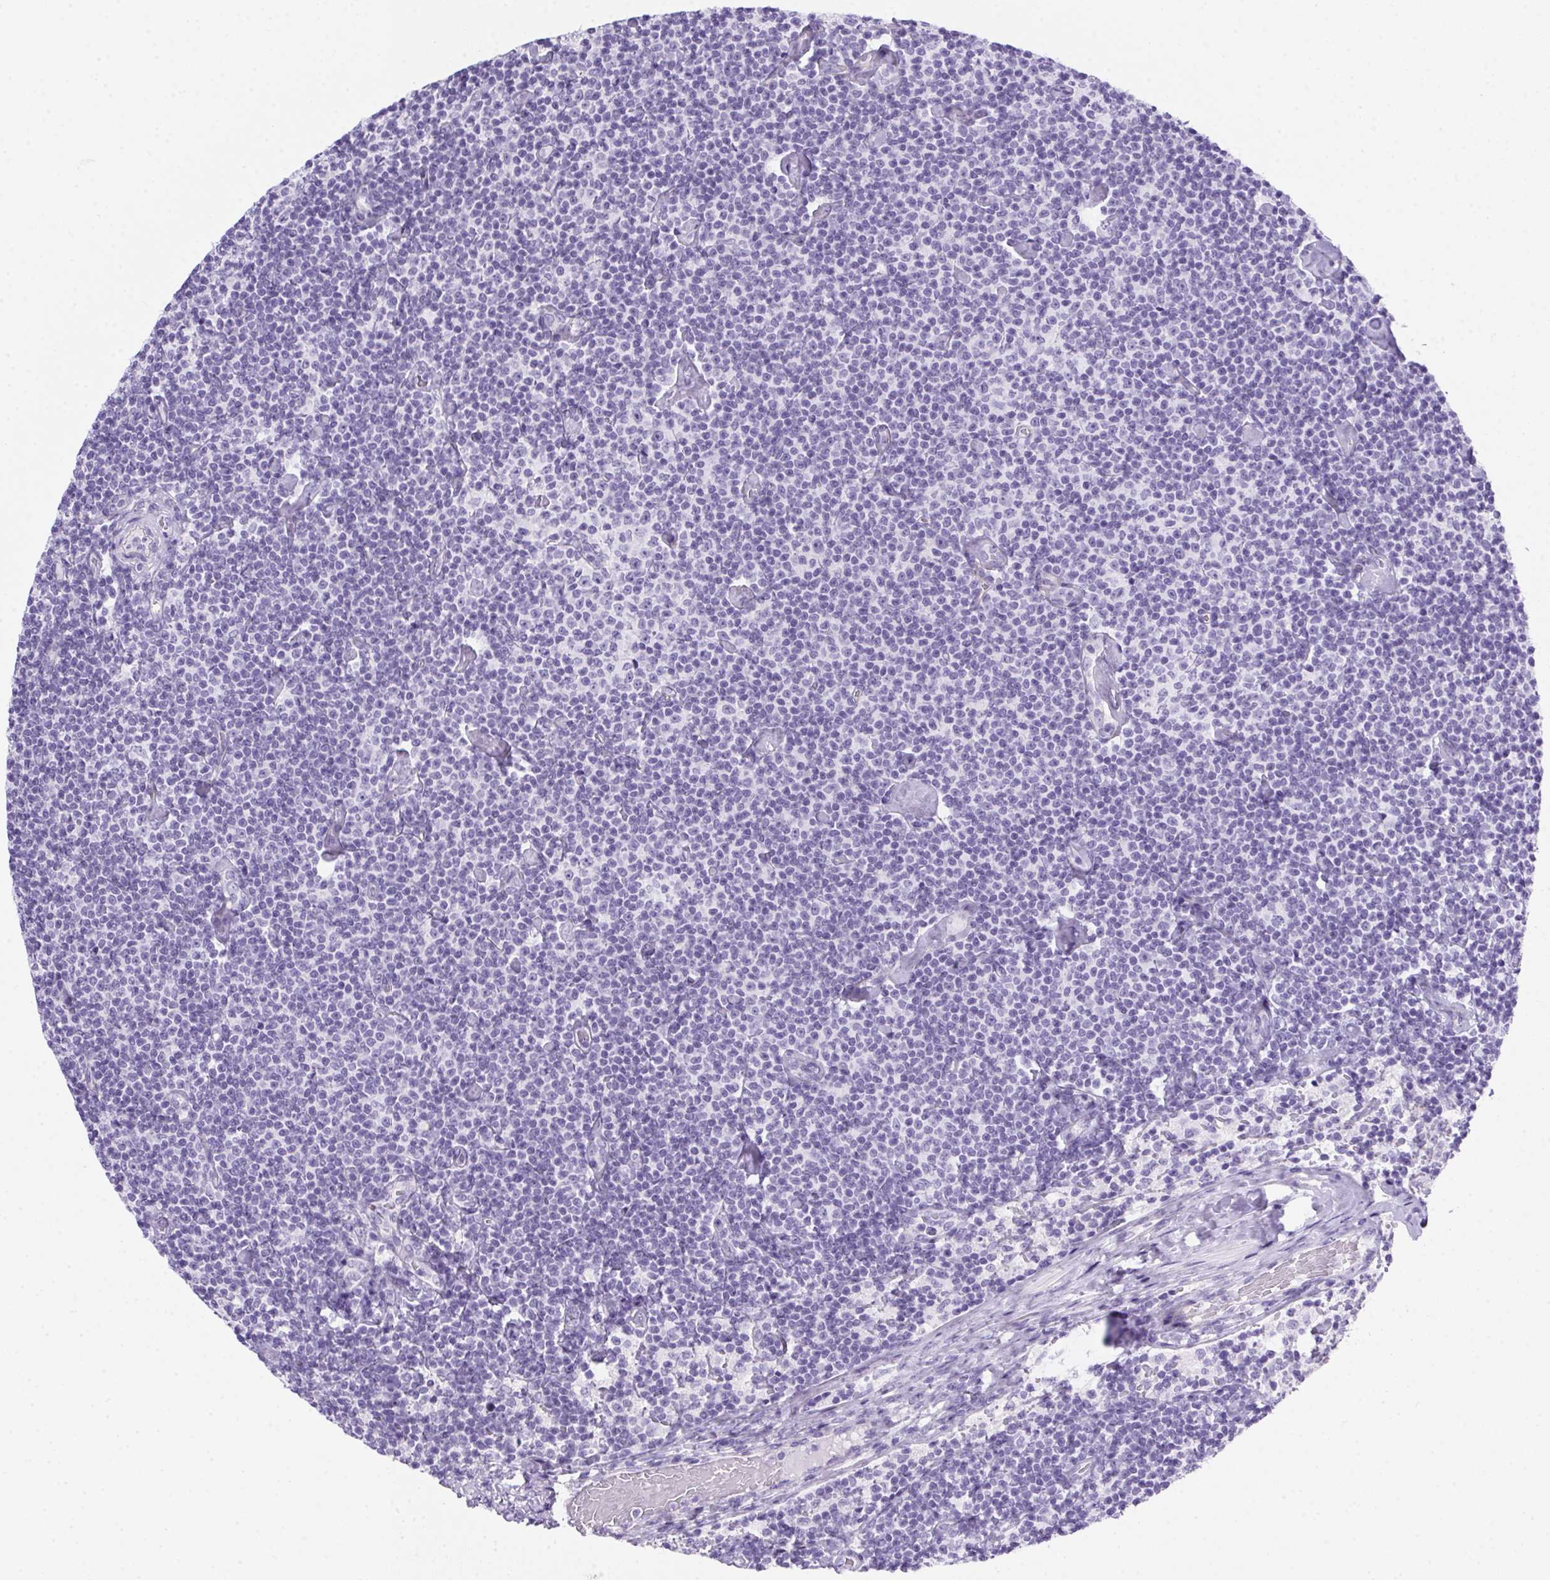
{"staining": {"intensity": "negative", "quantity": "none", "location": "none"}, "tissue": "lymphoma", "cell_type": "Tumor cells", "image_type": "cancer", "snomed": [{"axis": "morphology", "description": "Malignant lymphoma, non-Hodgkin's type, Low grade"}, {"axis": "topography", "description": "Lymph node"}], "caption": "DAB (3,3'-diaminobenzidine) immunohistochemical staining of lymphoma displays no significant expression in tumor cells.", "gene": "SPACA5B", "patient": {"sex": "male", "age": 81}}